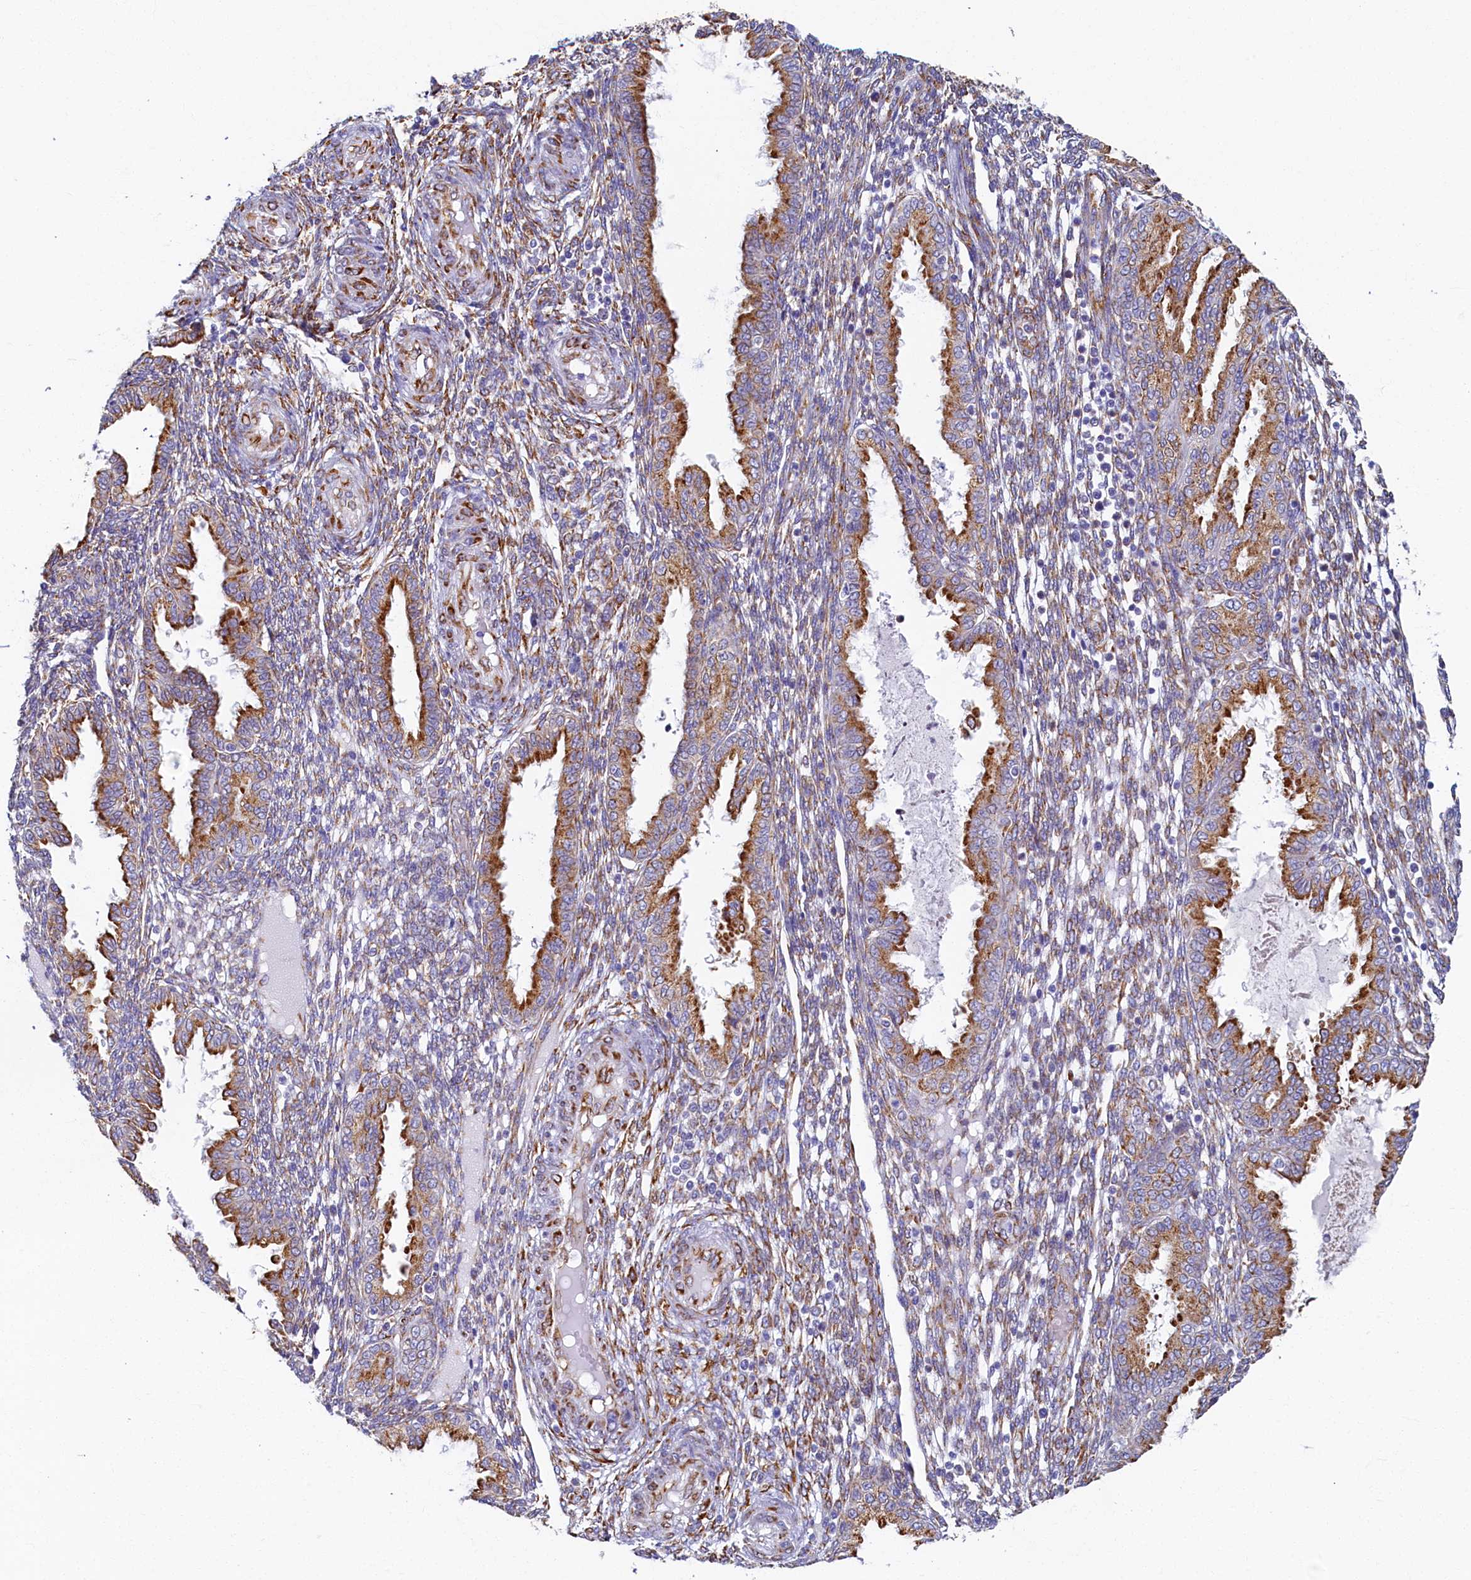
{"staining": {"intensity": "moderate", "quantity": "25%-75%", "location": "cytoplasmic/membranous"}, "tissue": "endometrium", "cell_type": "Cells in endometrial stroma", "image_type": "normal", "snomed": [{"axis": "morphology", "description": "Normal tissue, NOS"}, {"axis": "topography", "description": "Endometrium"}], "caption": "Moderate cytoplasmic/membranous positivity for a protein is identified in about 25%-75% of cells in endometrial stroma of unremarkable endometrium using immunohistochemistry.", "gene": "TMEM18", "patient": {"sex": "female", "age": 33}}